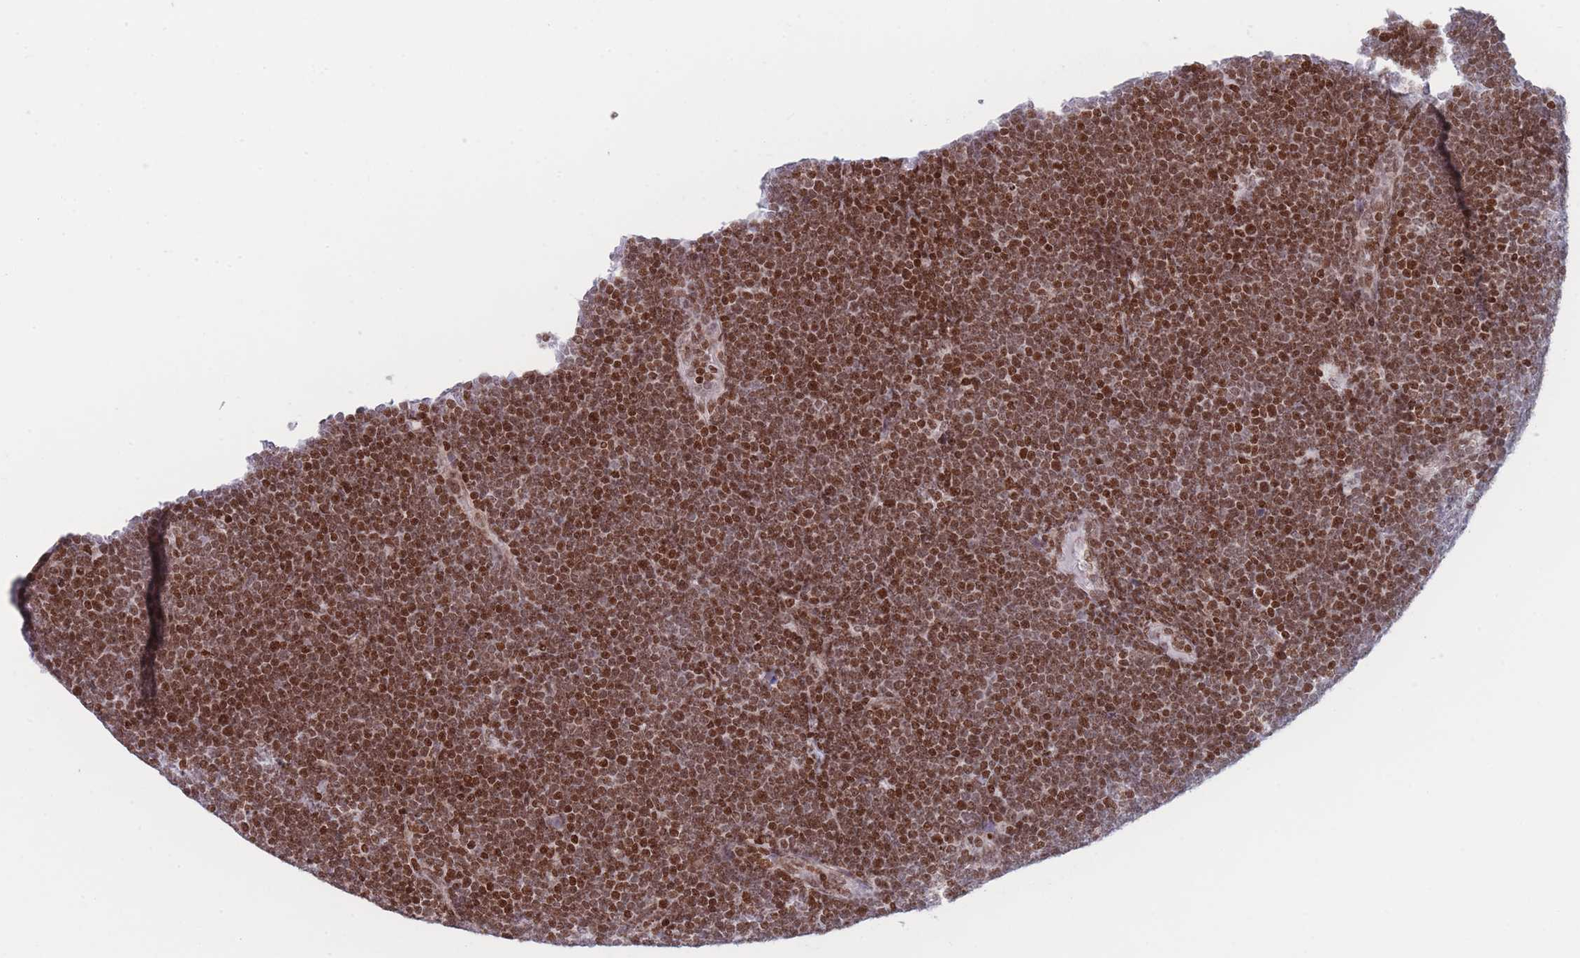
{"staining": {"intensity": "moderate", "quantity": ">75%", "location": "nuclear"}, "tissue": "lymphoma", "cell_type": "Tumor cells", "image_type": "cancer", "snomed": [{"axis": "morphology", "description": "Malignant lymphoma, non-Hodgkin's type, High grade"}, {"axis": "topography", "description": "Lymph node"}], "caption": "Approximately >75% of tumor cells in lymphoma show moderate nuclear protein expression as visualized by brown immunohistochemical staining.", "gene": "AK9", "patient": {"sex": "male", "age": 13}}